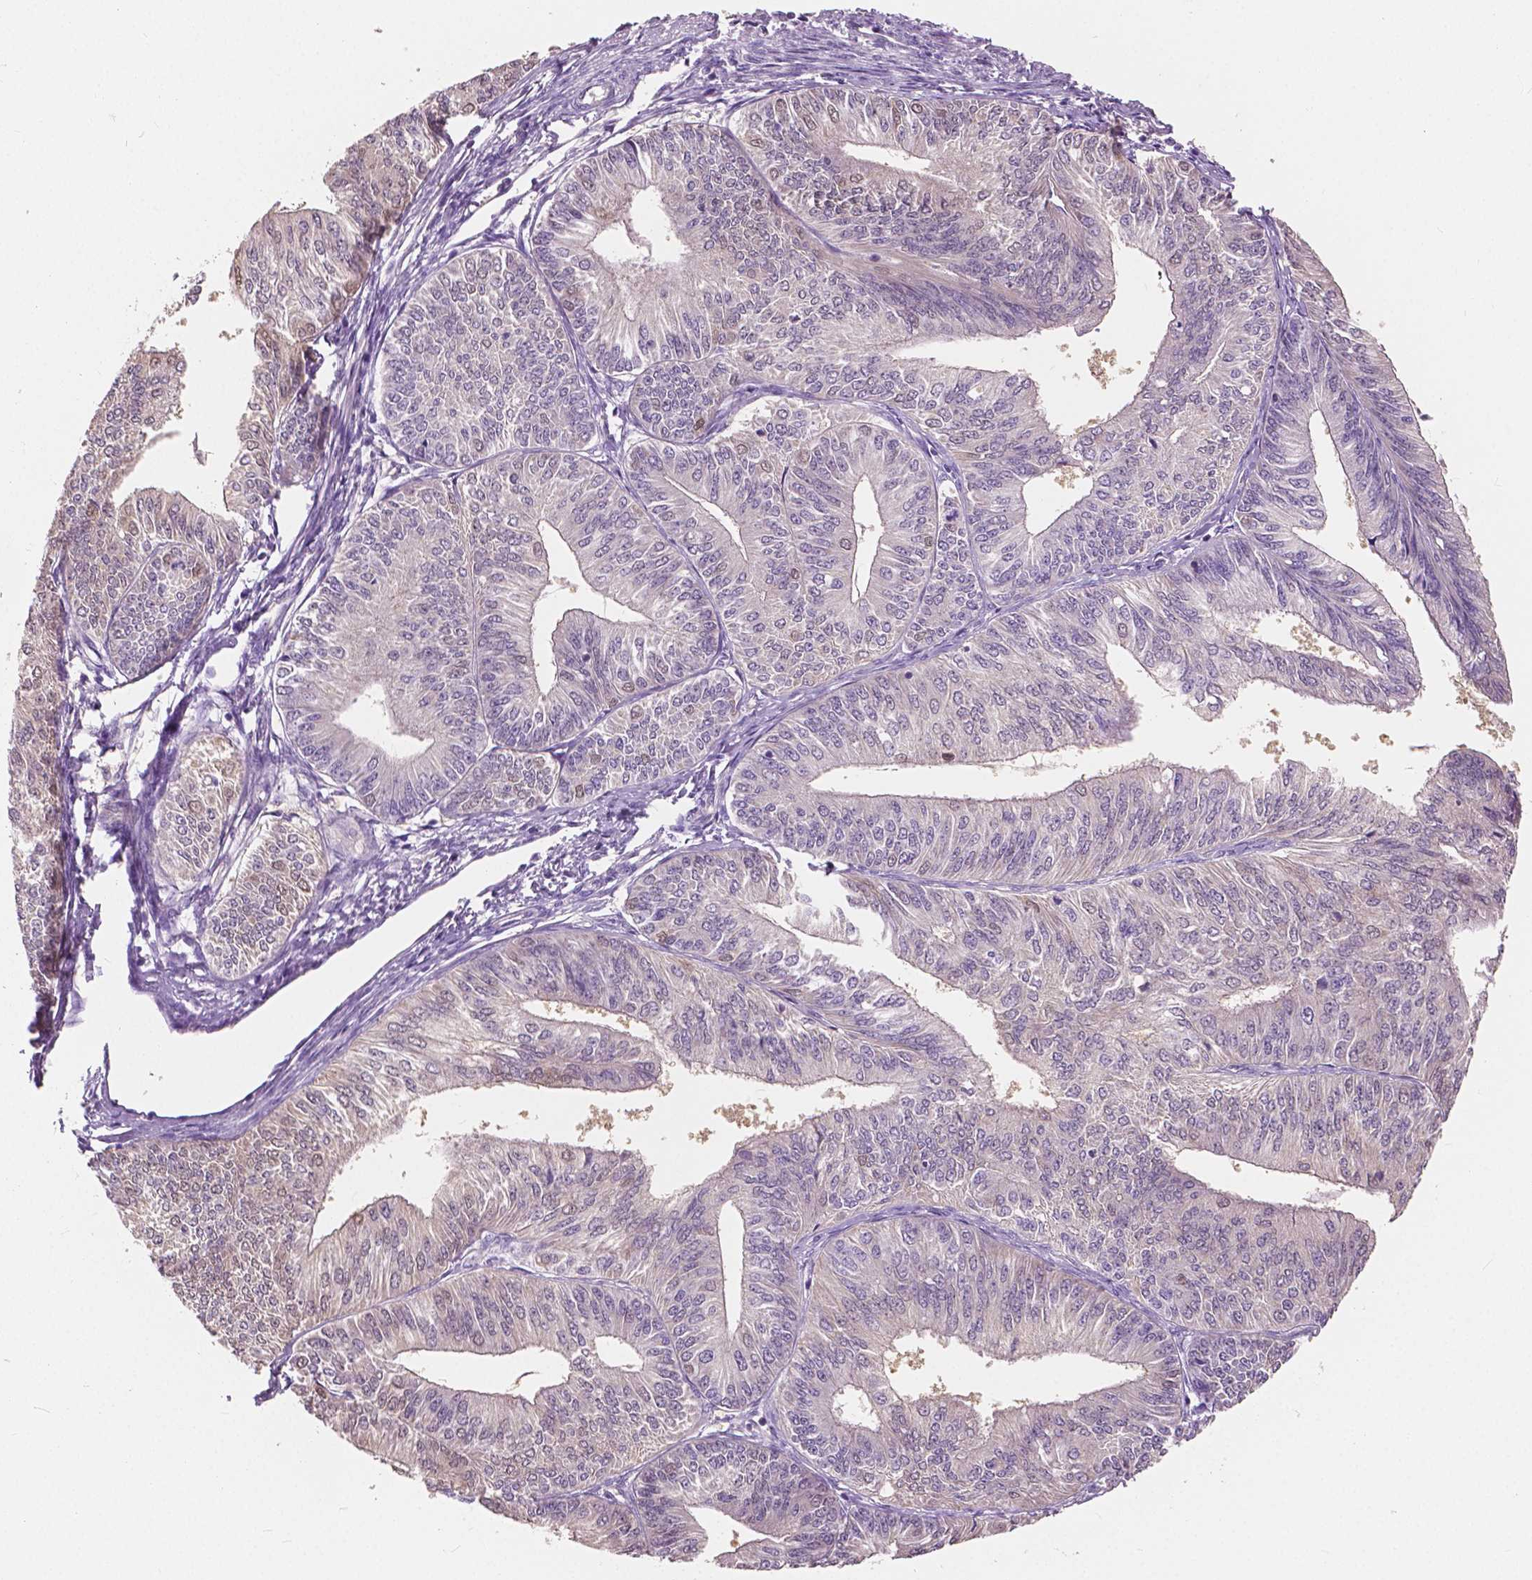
{"staining": {"intensity": "weak", "quantity": "<25%", "location": "nuclear"}, "tissue": "endometrial cancer", "cell_type": "Tumor cells", "image_type": "cancer", "snomed": [{"axis": "morphology", "description": "Adenocarcinoma, NOS"}, {"axis": "topography", "description": "Endometrium"}], "caption": "Tumor cells are negative for brown protein staining in endometrial cancer (adenocarcinoma).", "gene": "TKFC", "patient": {"sex": "female", "age": 58}}